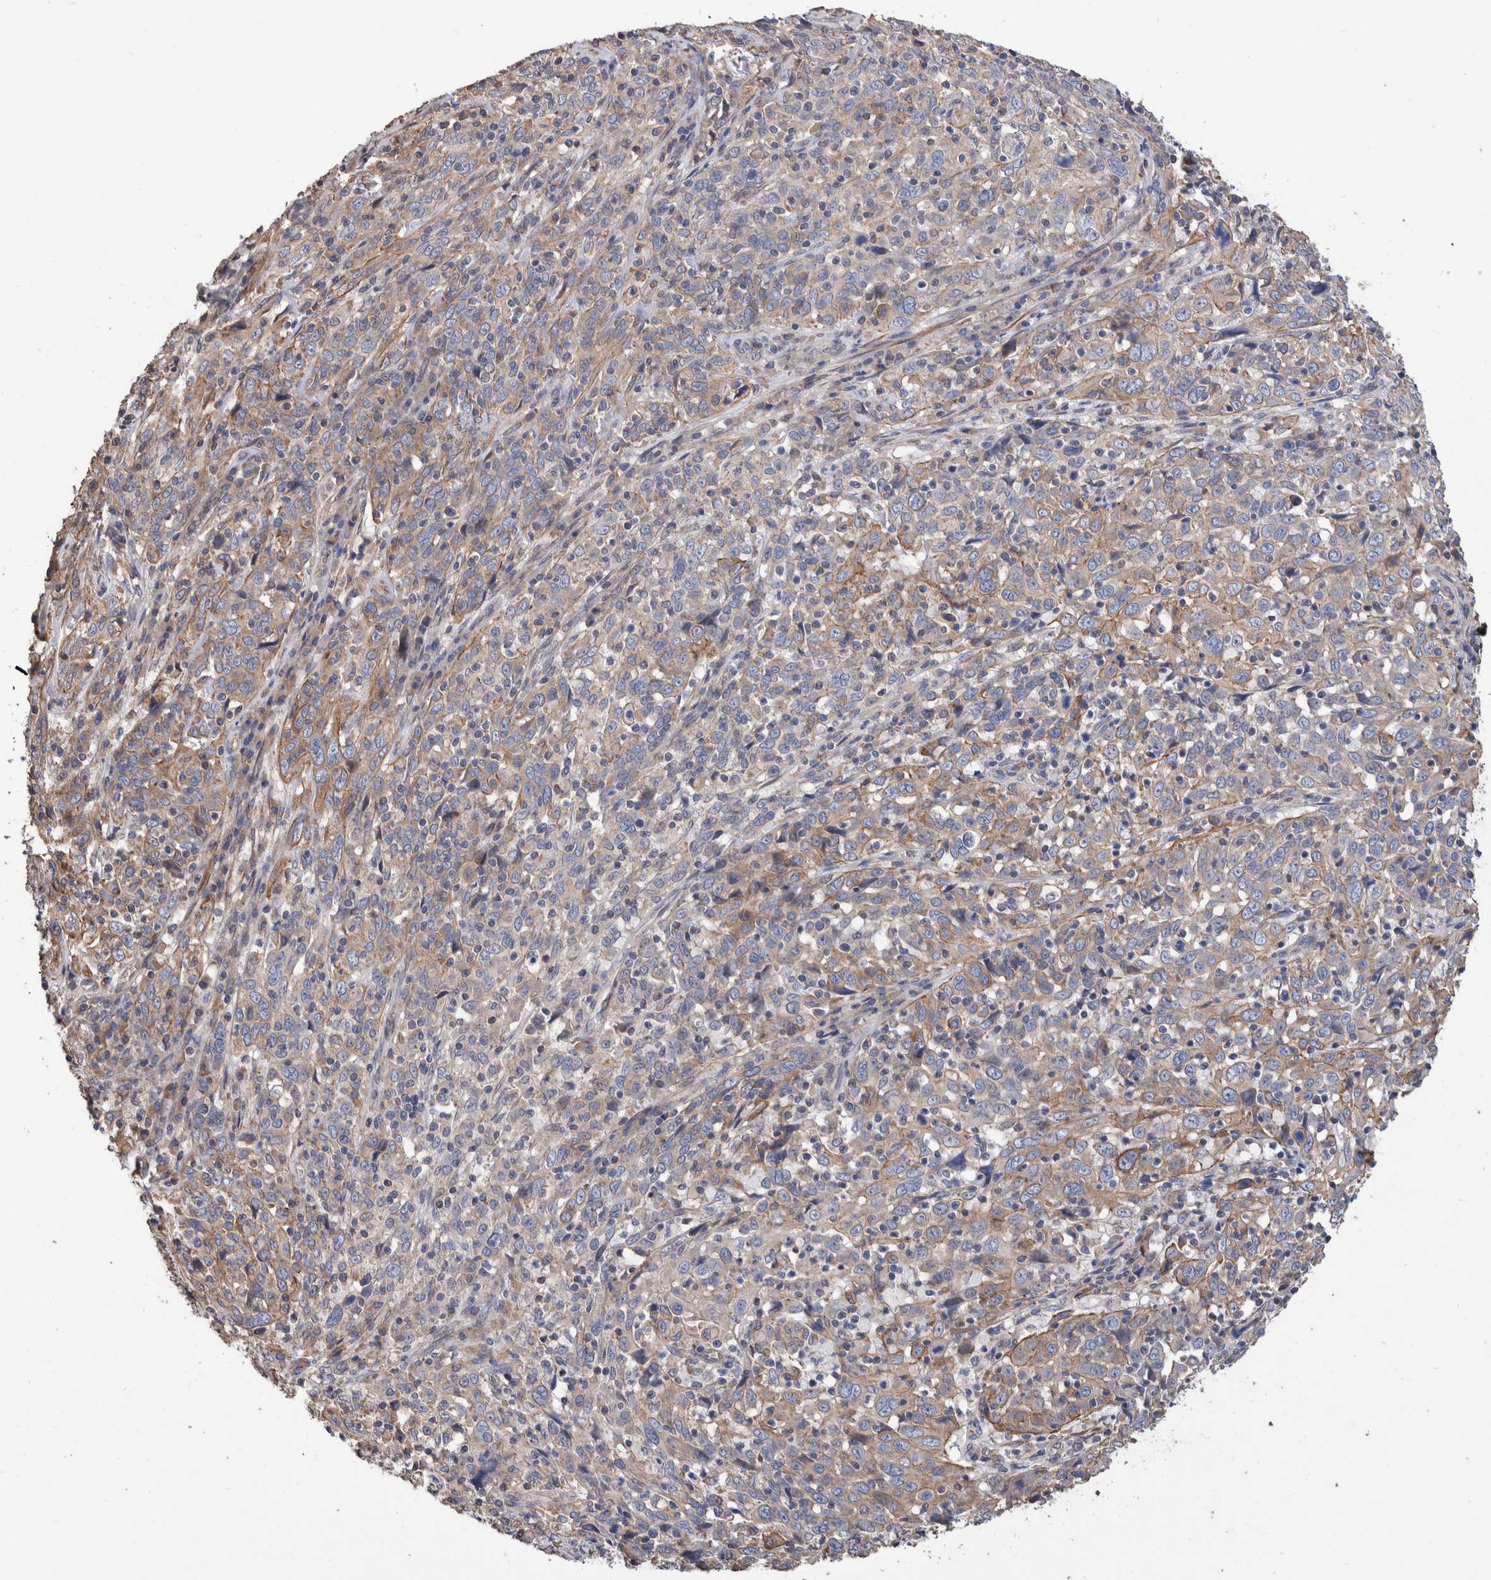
{"staining": {"intensity": "weak", "quantity": "<25%", "location": "cytoplasmic/membranous"}, "tissue": "cervical cancer", "cell_type": "Tumor cells", "image_type": "cancer", "snomed": [{"axis": "morphology", "description": "Squamous cell carcinoma, NOS"}, {"axis": "topography", "description": "Cervix"}], "caption": "Immunohistochemistry photomicrograph of neoplastic tissue: human squamous cell carcinoma (cervical) stained with DAB (3,3'-diaminobenzidine) shows no significant protein staining in tumor cells. (Immunohistochemistry, brightfield microscopy, high magnification).", "gene": "SLC45A4", "patient": {"sex": "female", "age": 46}}